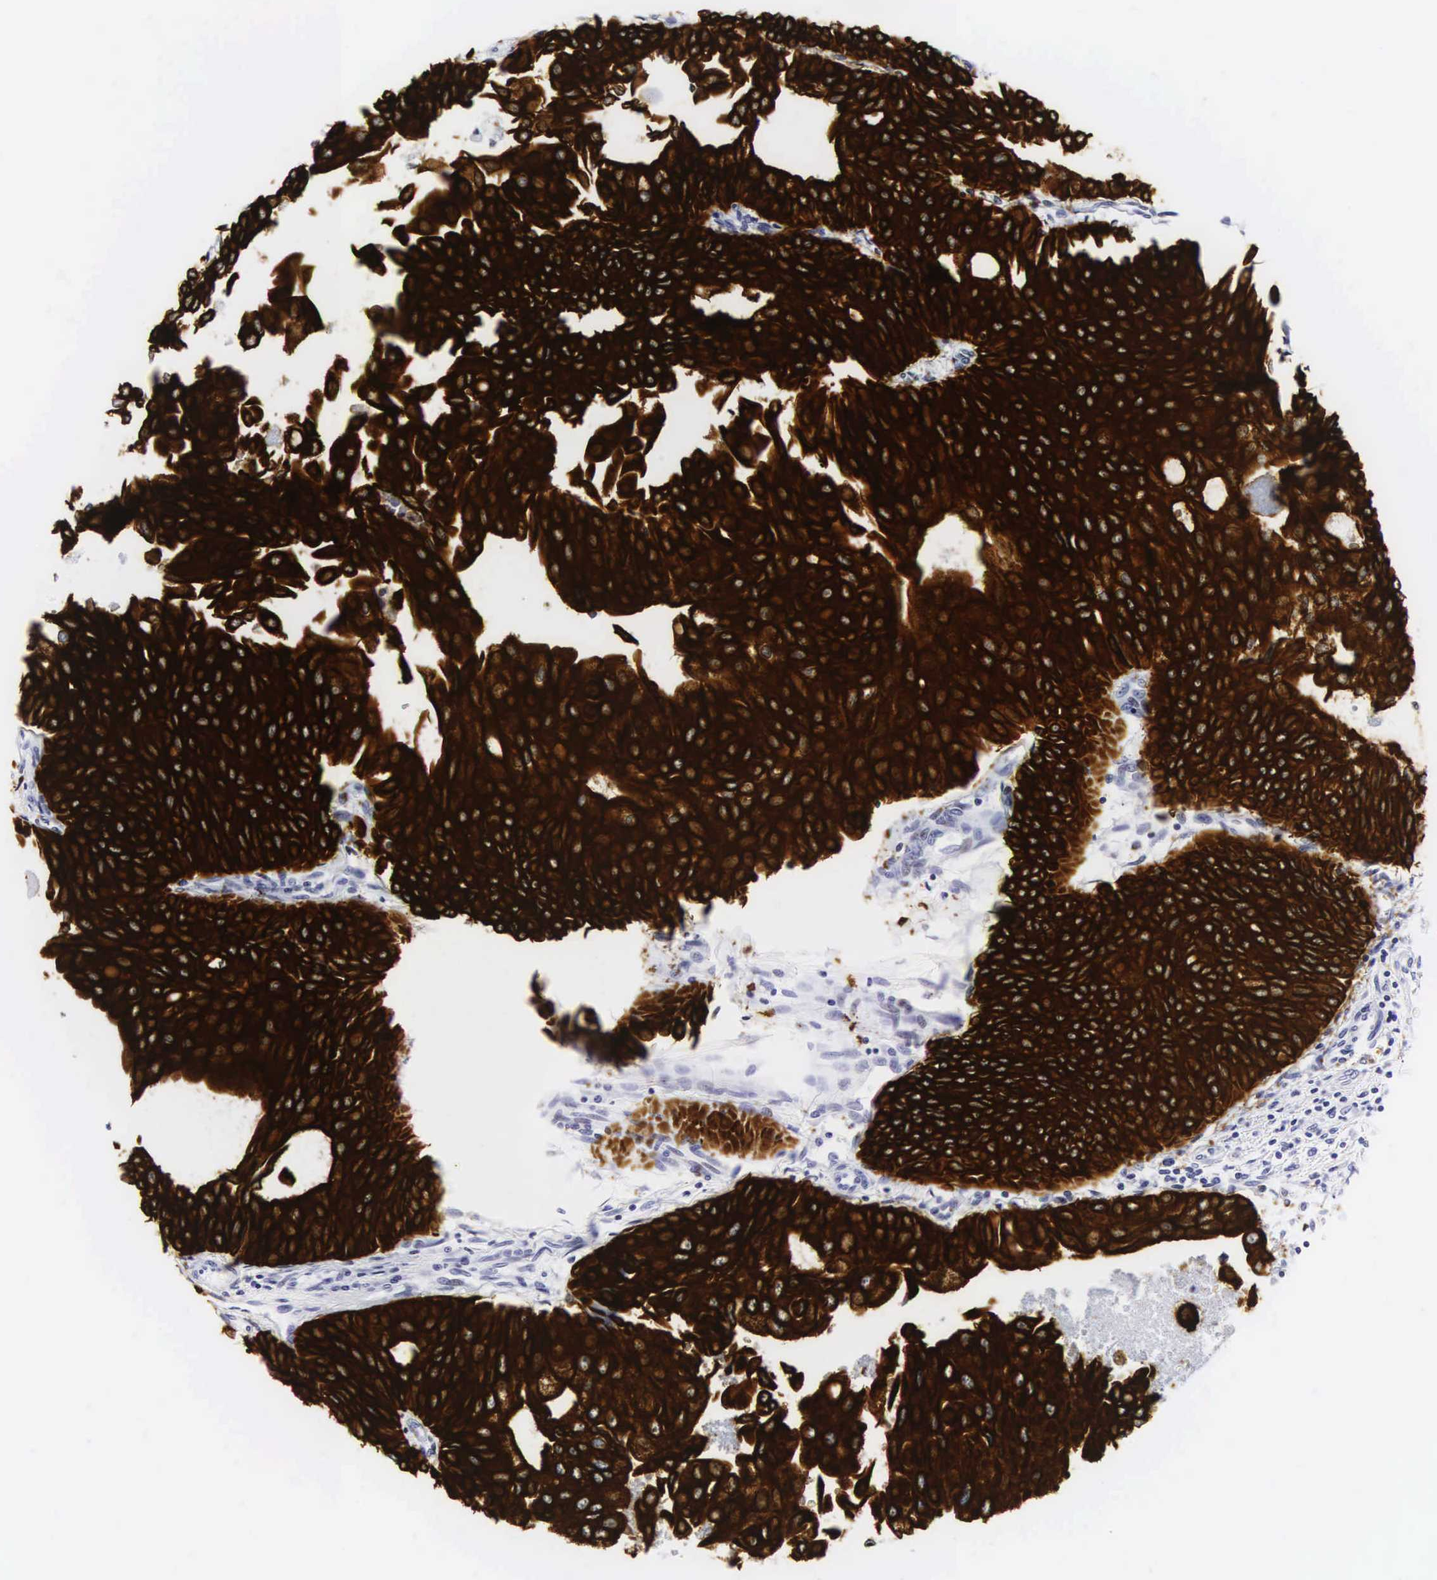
{"staining": {"intensity": "strong", "quantity": ">75%", "location": "cytoplasmic/membranous"}, "tissue": "urothelial cancer", "cell_type": "Tumor cells", "image_type": "cancer", "snomed": [{"axis": "morphology", "description": "Urothelial carcinoma, Low grade"}, {"axis": "topography", "description": "Urinary bladder"}], "caption": "The micrograph shows a brown stain indicating the presence of a protein in the cytoplasmic/membranous of tumor cells in low-grade urothelial carcinoma.", "gene": "KRT18", "patient": {"sex": "male", "age": 64}}